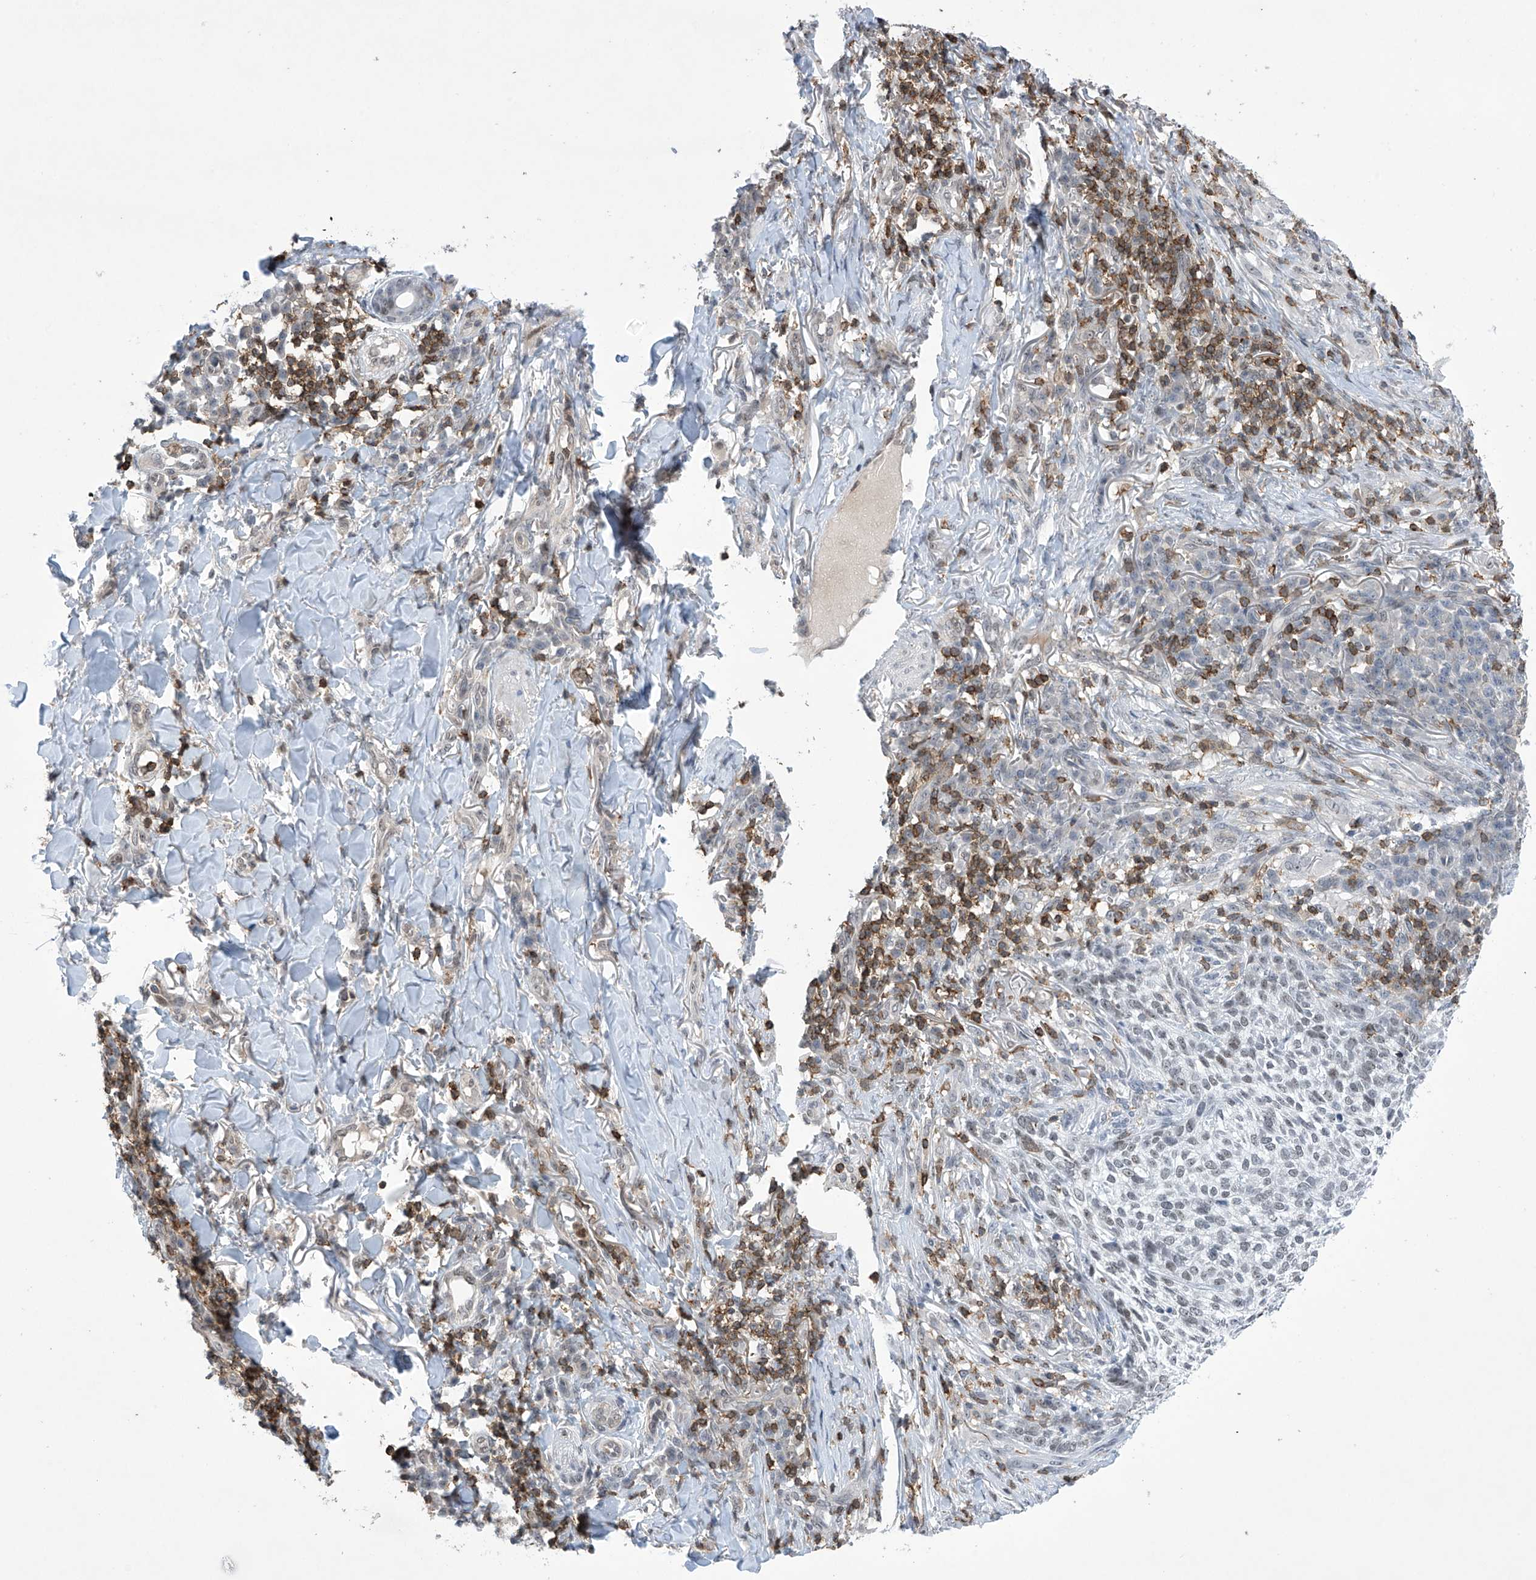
{"staining": {"intensity": "negative", "quantity": "none", "location": "none"}, "tissue": "skin cancer", "cell_type": "Tumor cells", "image_type": "cancer", "snomed": [{"axis": "morphology", "description": "Basal cell carcinoma"}, {"axis": "topography", "description": "Skin"}], "caption": "This is an immunohistochemistry photomicrograph of skin cancer (basal cell carcinoma). There is no positivity in tumor cells.", "gene": "MSL3", "patient": {"sex": "female", "age": 64}}